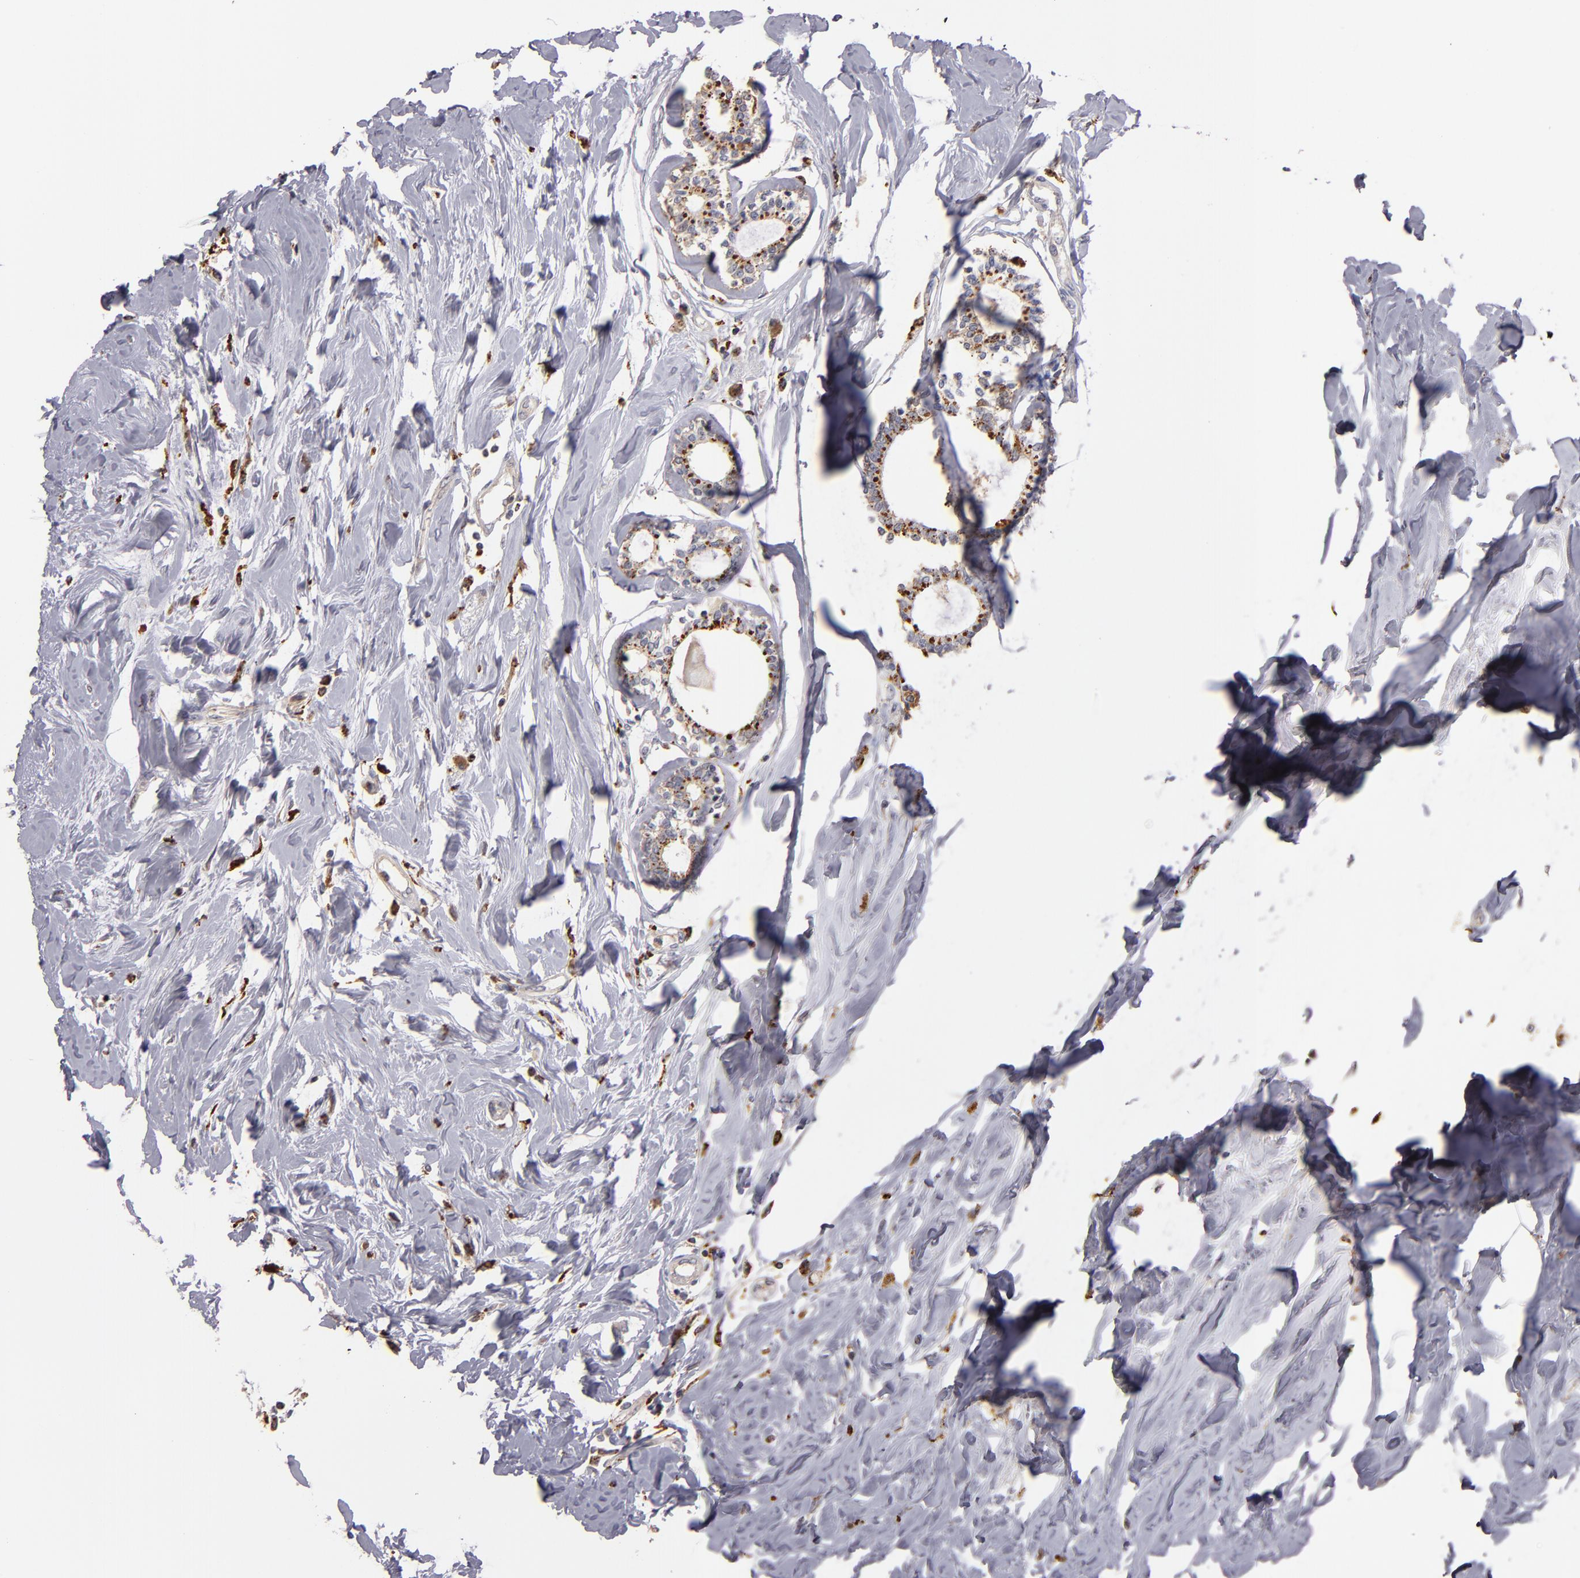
{"staining": {"intensity": "strong", "quantity": ">75%", "location": "cytoplasmic/membranous"}, "tissue": "breast cancer", "cell_type": "Tumor cells", "image_type": "cancer", "snomed": [{"axis": "morphology", "description": "Lobular carcinoma"}, {"axis": "topography", "description": "Breast"}], "caption": "The micrograph shows staining of breast lobular carcinoma, revealing strong cytoplasmic/membranous protein expression (brown color) within tumor cells.", "gene": "TRAF1", "patient": {"sex": "female", "age": 51}}